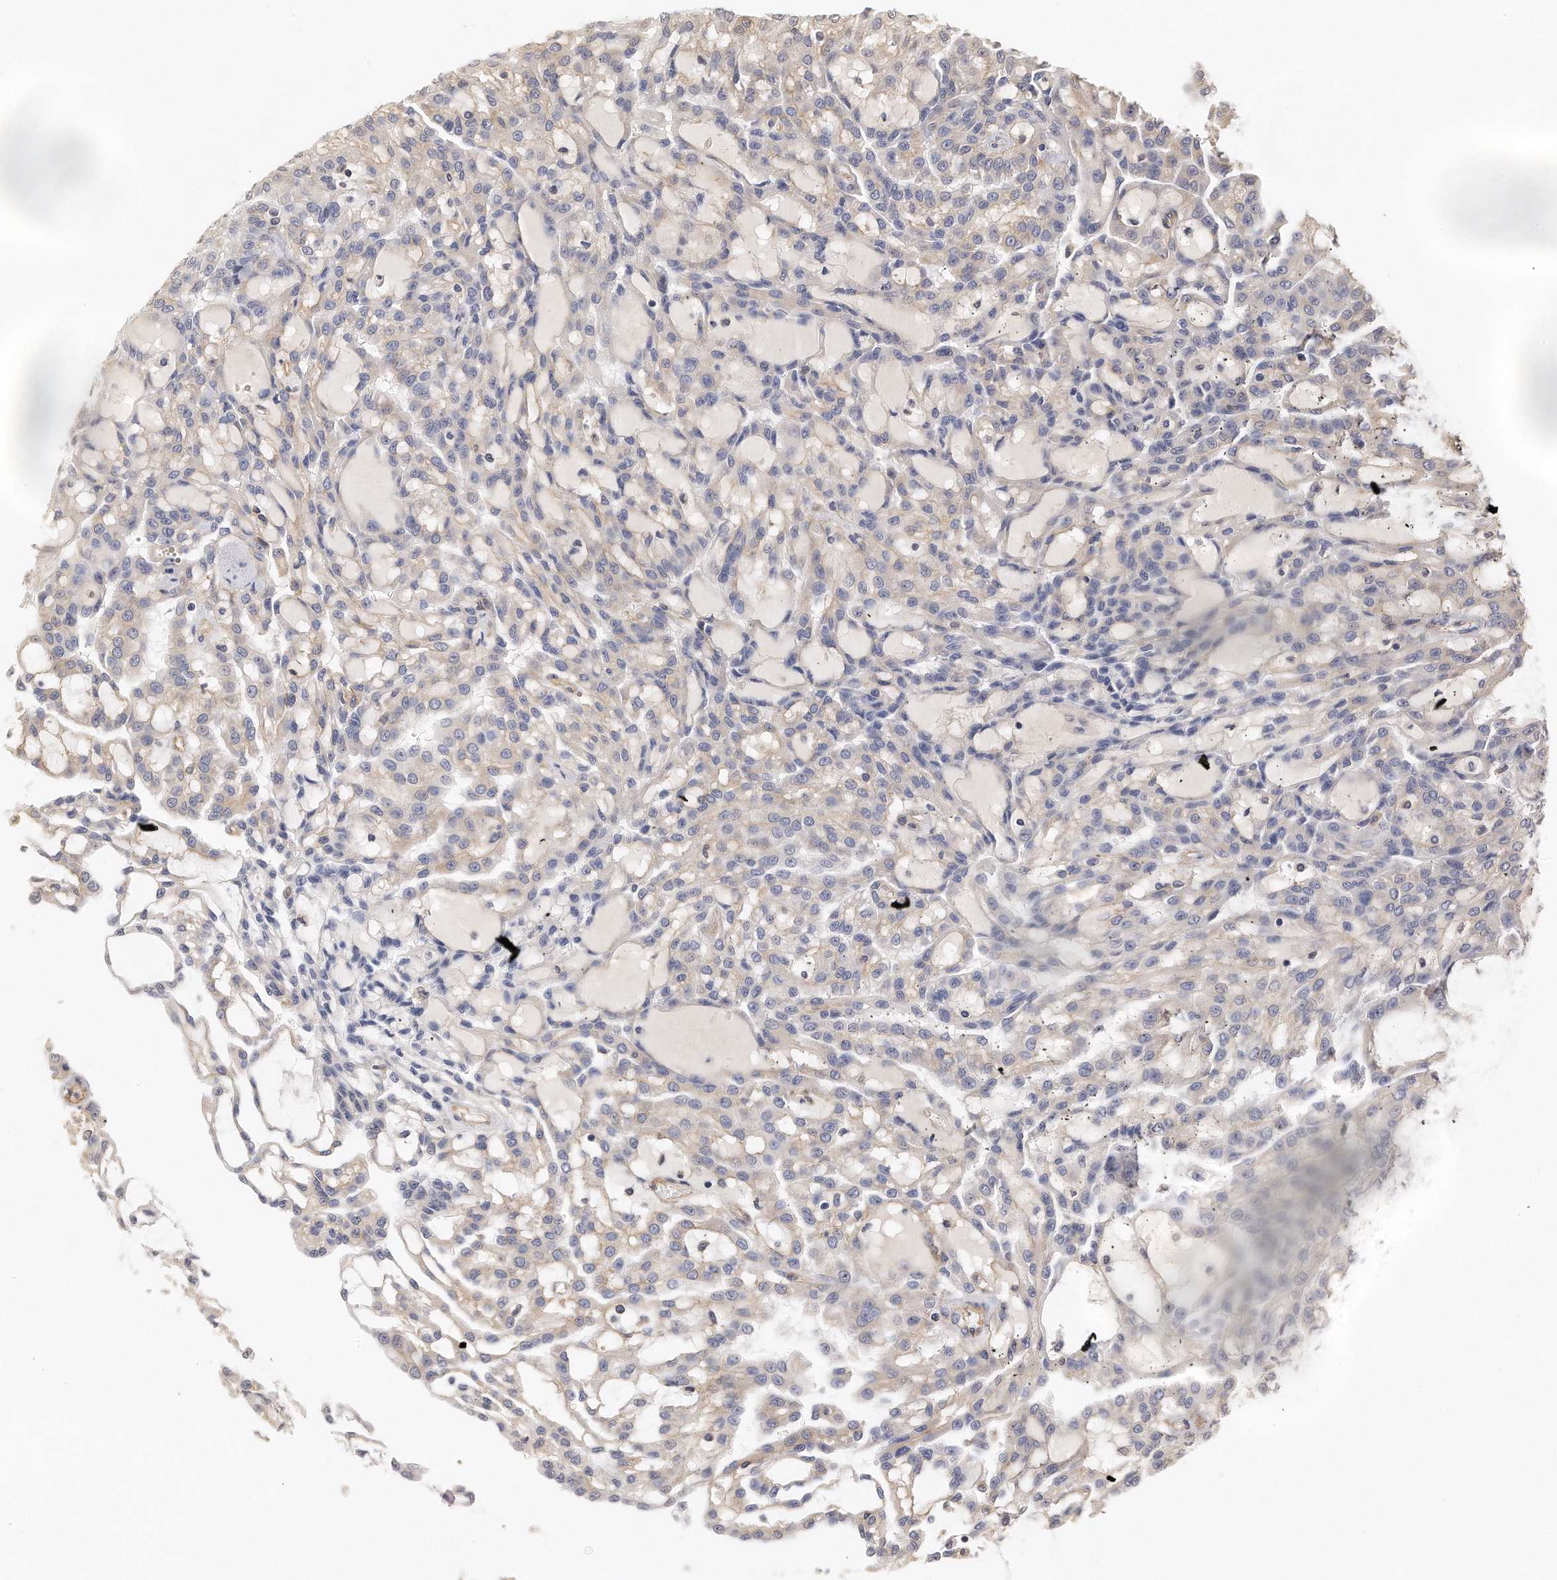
{"staining": {"intensity": "negative", "quantity": "none", "location": "none"}, "tissue": "renal cancer", "cell_type": "Tumor cells", "image_type": "cancer", "snomed": [{"axis": "morphology", "description": "Adenocarcinoma, NOS"}, {"axis": "topography", "description": "Kidney"}], "caption": "This is an immunohistochemistry micrograph of renal cancer. There is no expression in tumor cells.", "gene": "CHST7", "patient": {"sex": "male", "age": 63}}